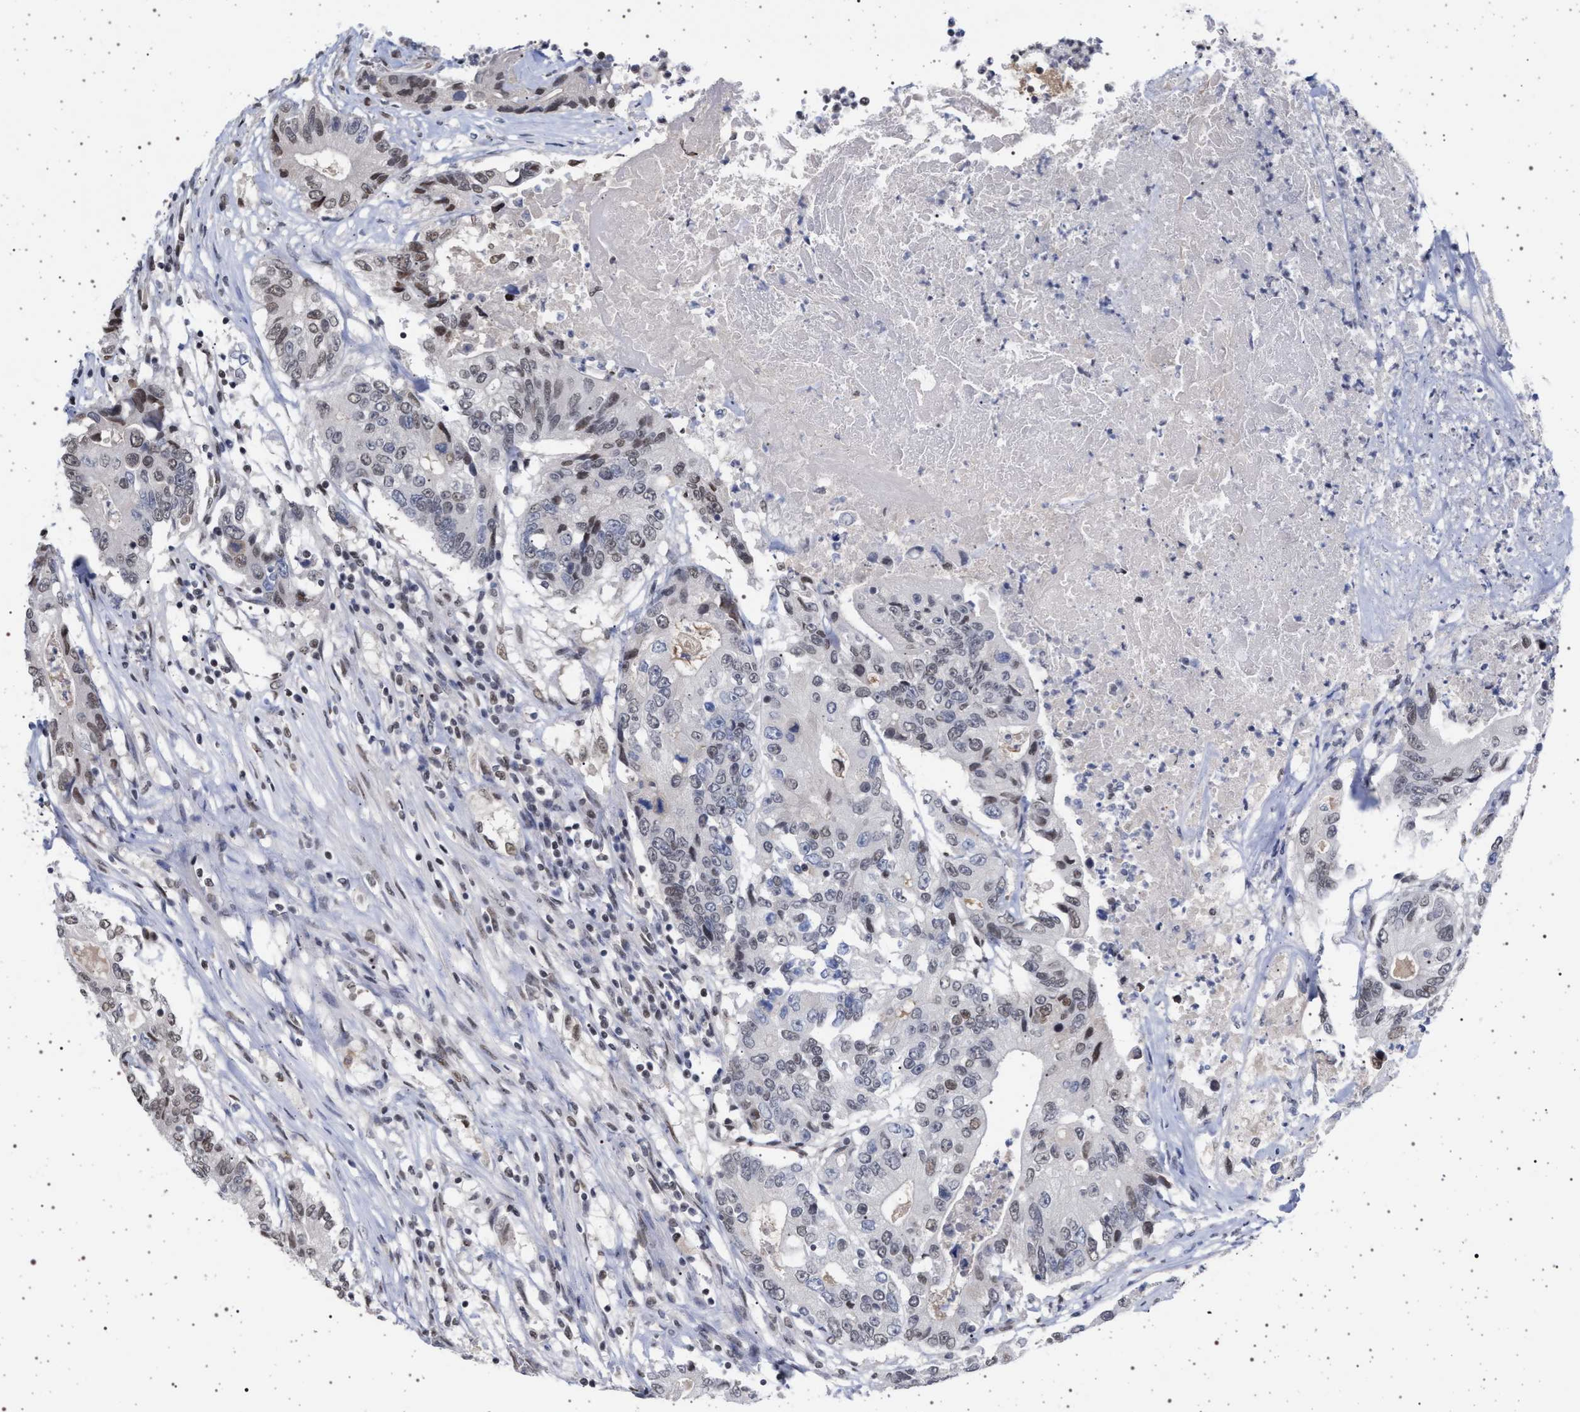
{"staining": {"intensity": "moderate", "quantity": "<25%", "location": "nuclear"}, "tissue": "colorectal cancer", "cell_type": "Tumor cells", "image_type": "cancer", "snomed": [{"axis": "morphology", "description": "Adenocarcinoma, NOS"}, {"axis": "topography", "description": "Colon"}], "caption": "DAB (3,3'-diaminobenzidine) immunohistochemical staining of human colorectal adenocarcinoma displays moderate nuclear protein positivity in approximately <25% of tumor cells.", "gene": "PHF12", "patient": {"sex": "female", "age": 77}}